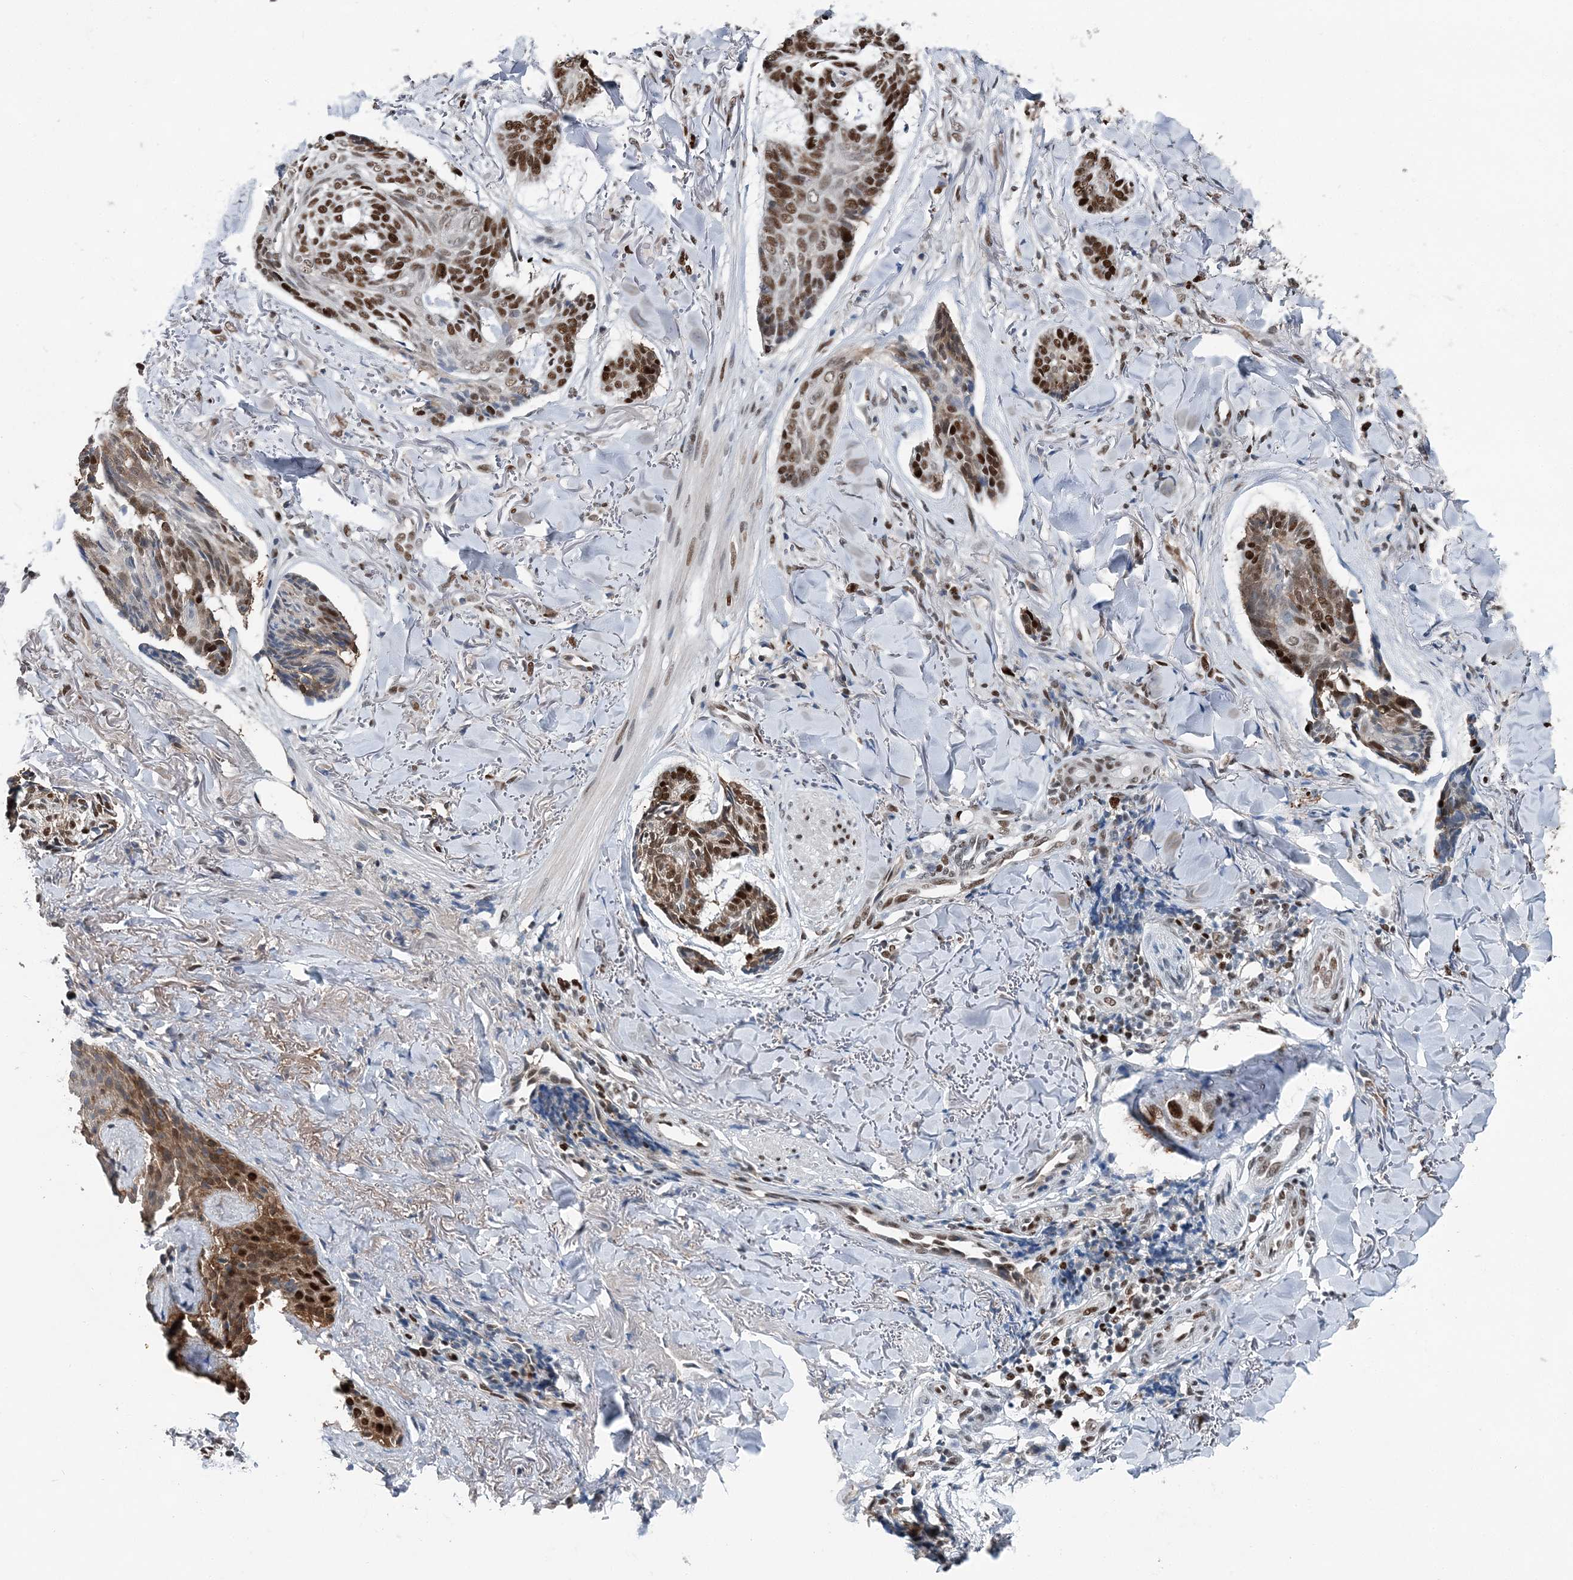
{"staining": {"intensity": "moderate", "quantity": ">75%", "location": "nuclear"}, "tissue": "skin cancer", "cell_type": "Tumor cells", "image_type": "cancer", "snomed": [{"axis": "morphology", "description": "Basal cell carcinoma"}, {"axis": "topography", "description": "Skin"}], "caption": "IHC image of skin cancer stained for a protein (brown), which reveals medium levels of moderate nuclear staining in about >75% of tumor cells.", "gene": "HAT1", "patient": {"sex": "male", "age": 43}}